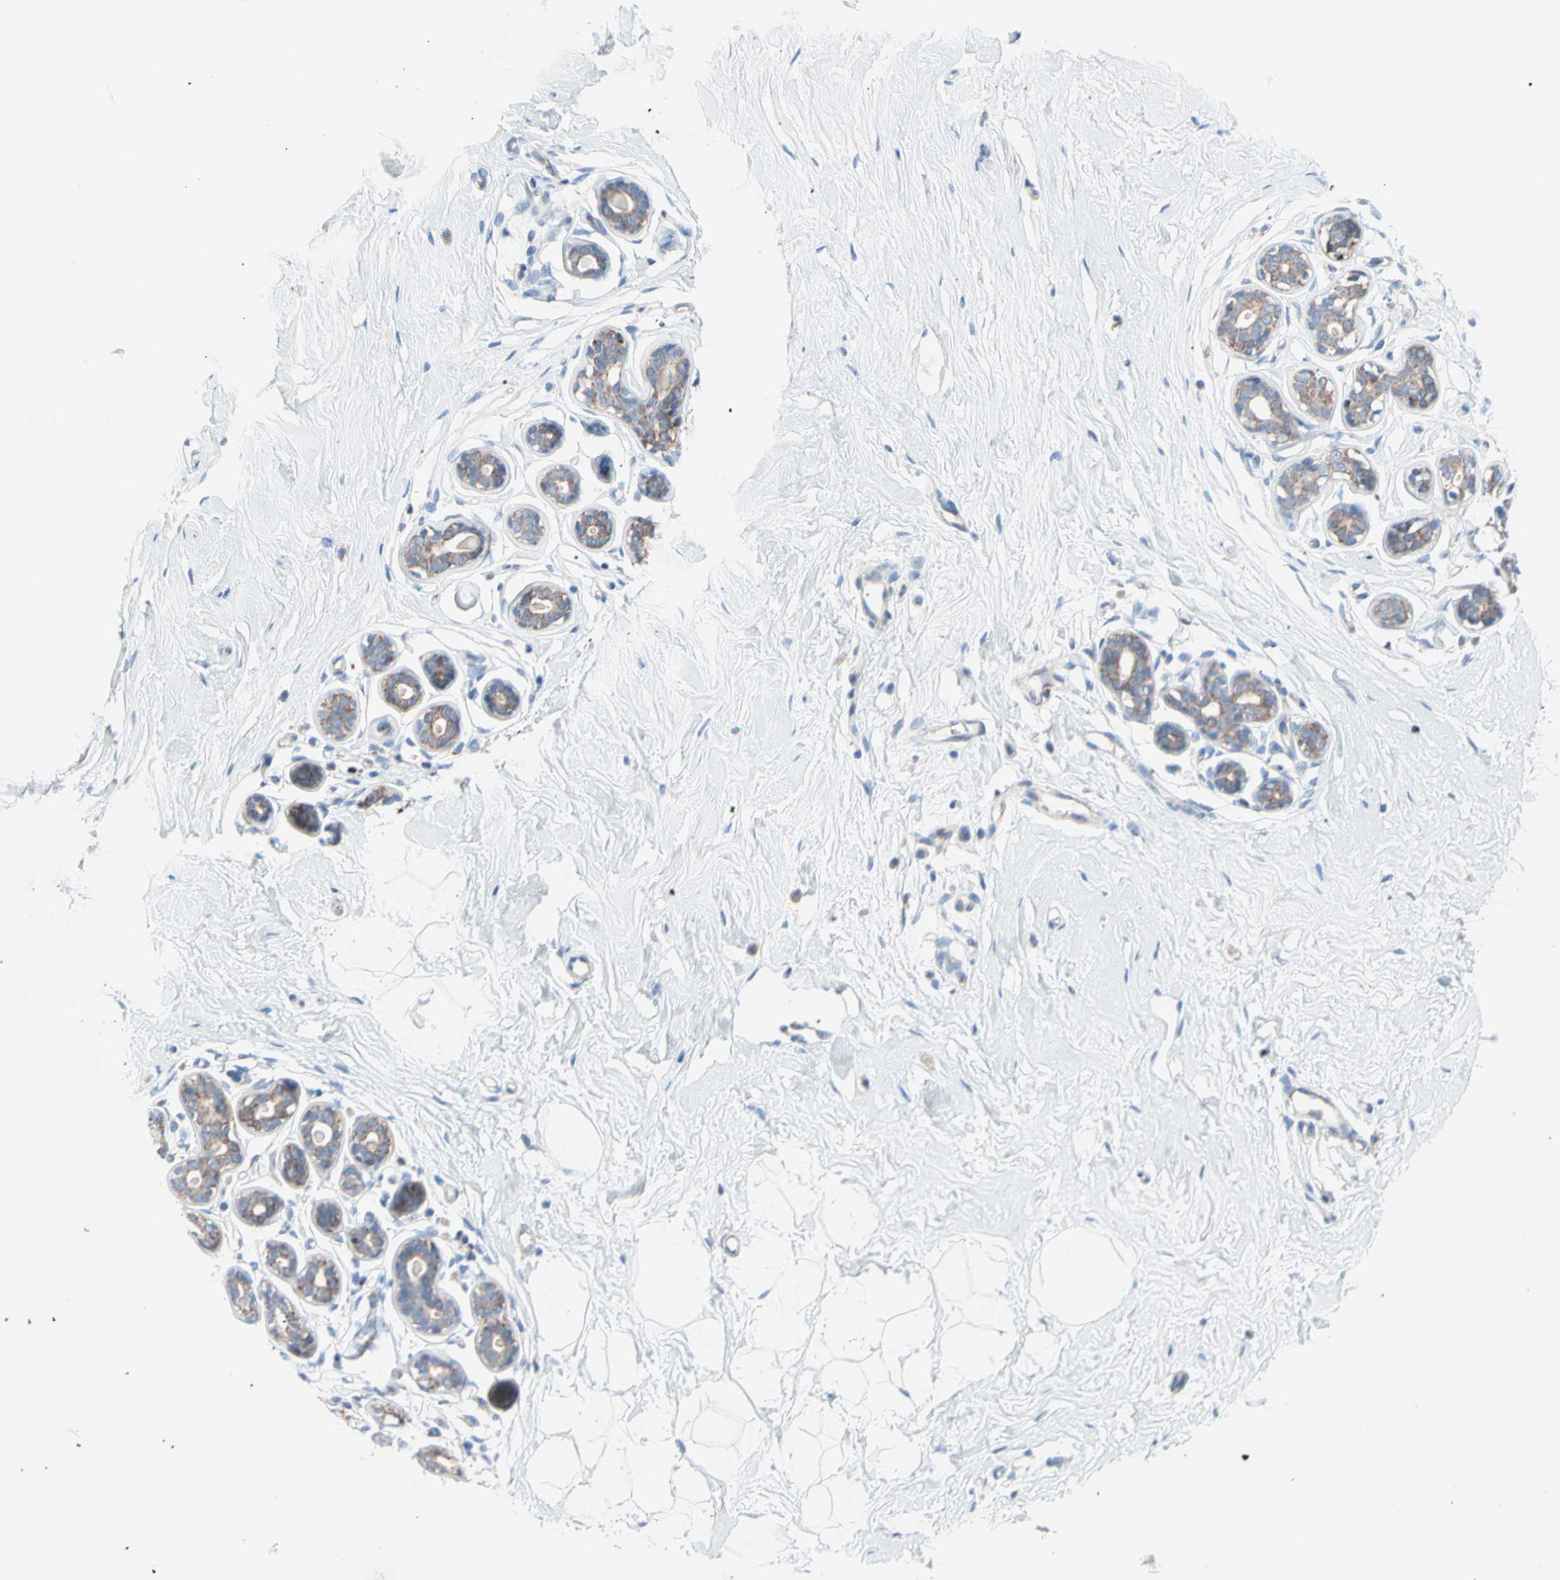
{"staining": {"intensity": "negative", "quantity": "none", "location": "none"}, "tissue": "breast", "cell_type": "Adipocytes", "image_type": "normal", "snomed": [{"axis": "morphology", "description": "Normal tissue, NOS"}, {"axis": "topography", "description": "Breast"}], "caption": "IHC of unremarkable human breast reveals no expression in adipocytes.", "gene": "HK1", "patient": {"sex": "female", "age": 23}}